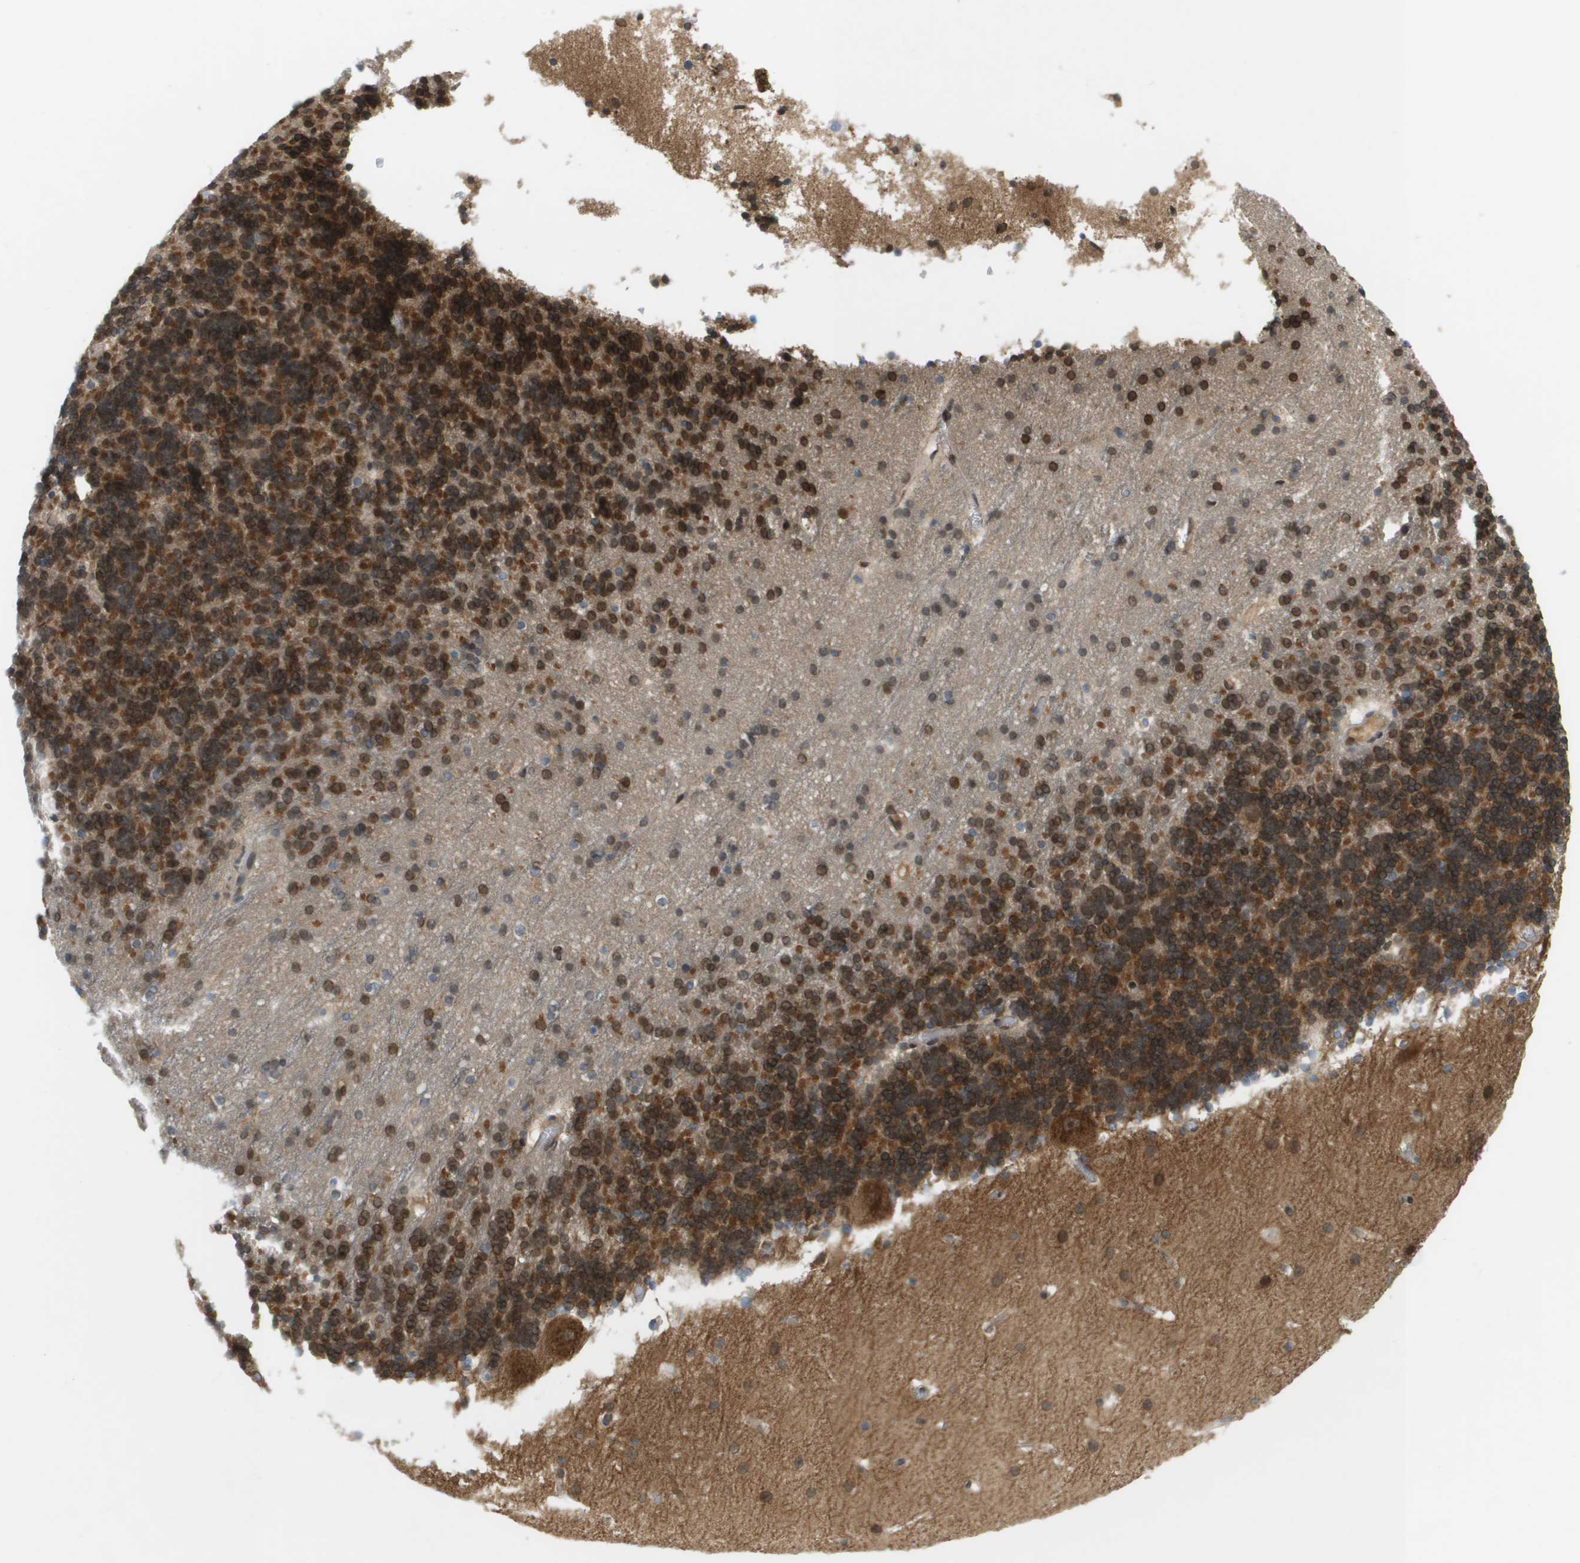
{"staining": {"intensity": "strong", "quantity": ">75%", "location": "cytoplasmic/membranous,nuclear"}, "tissue": "cerebellum", "cell_type": "Cells in granular layer", "image_type": "normal", "snomed": [{"axis": "morphology", "description": "Normal tissue, NOS"}, {"axis": "topography", "description": "Cerebellum"}], "caption": "DAB immunohistochemical staining of benign cerebellum displays strong cytoplasmic/membranous,nuclear protein positivity in approximately >75% of cells in granular layer. (DAB (3,3'-diaminobenzidine) = brown stain, brightfield microscopy at high magnification).", "gene": "CACNB4", "patient": {"sex": "male", "age": 45}}